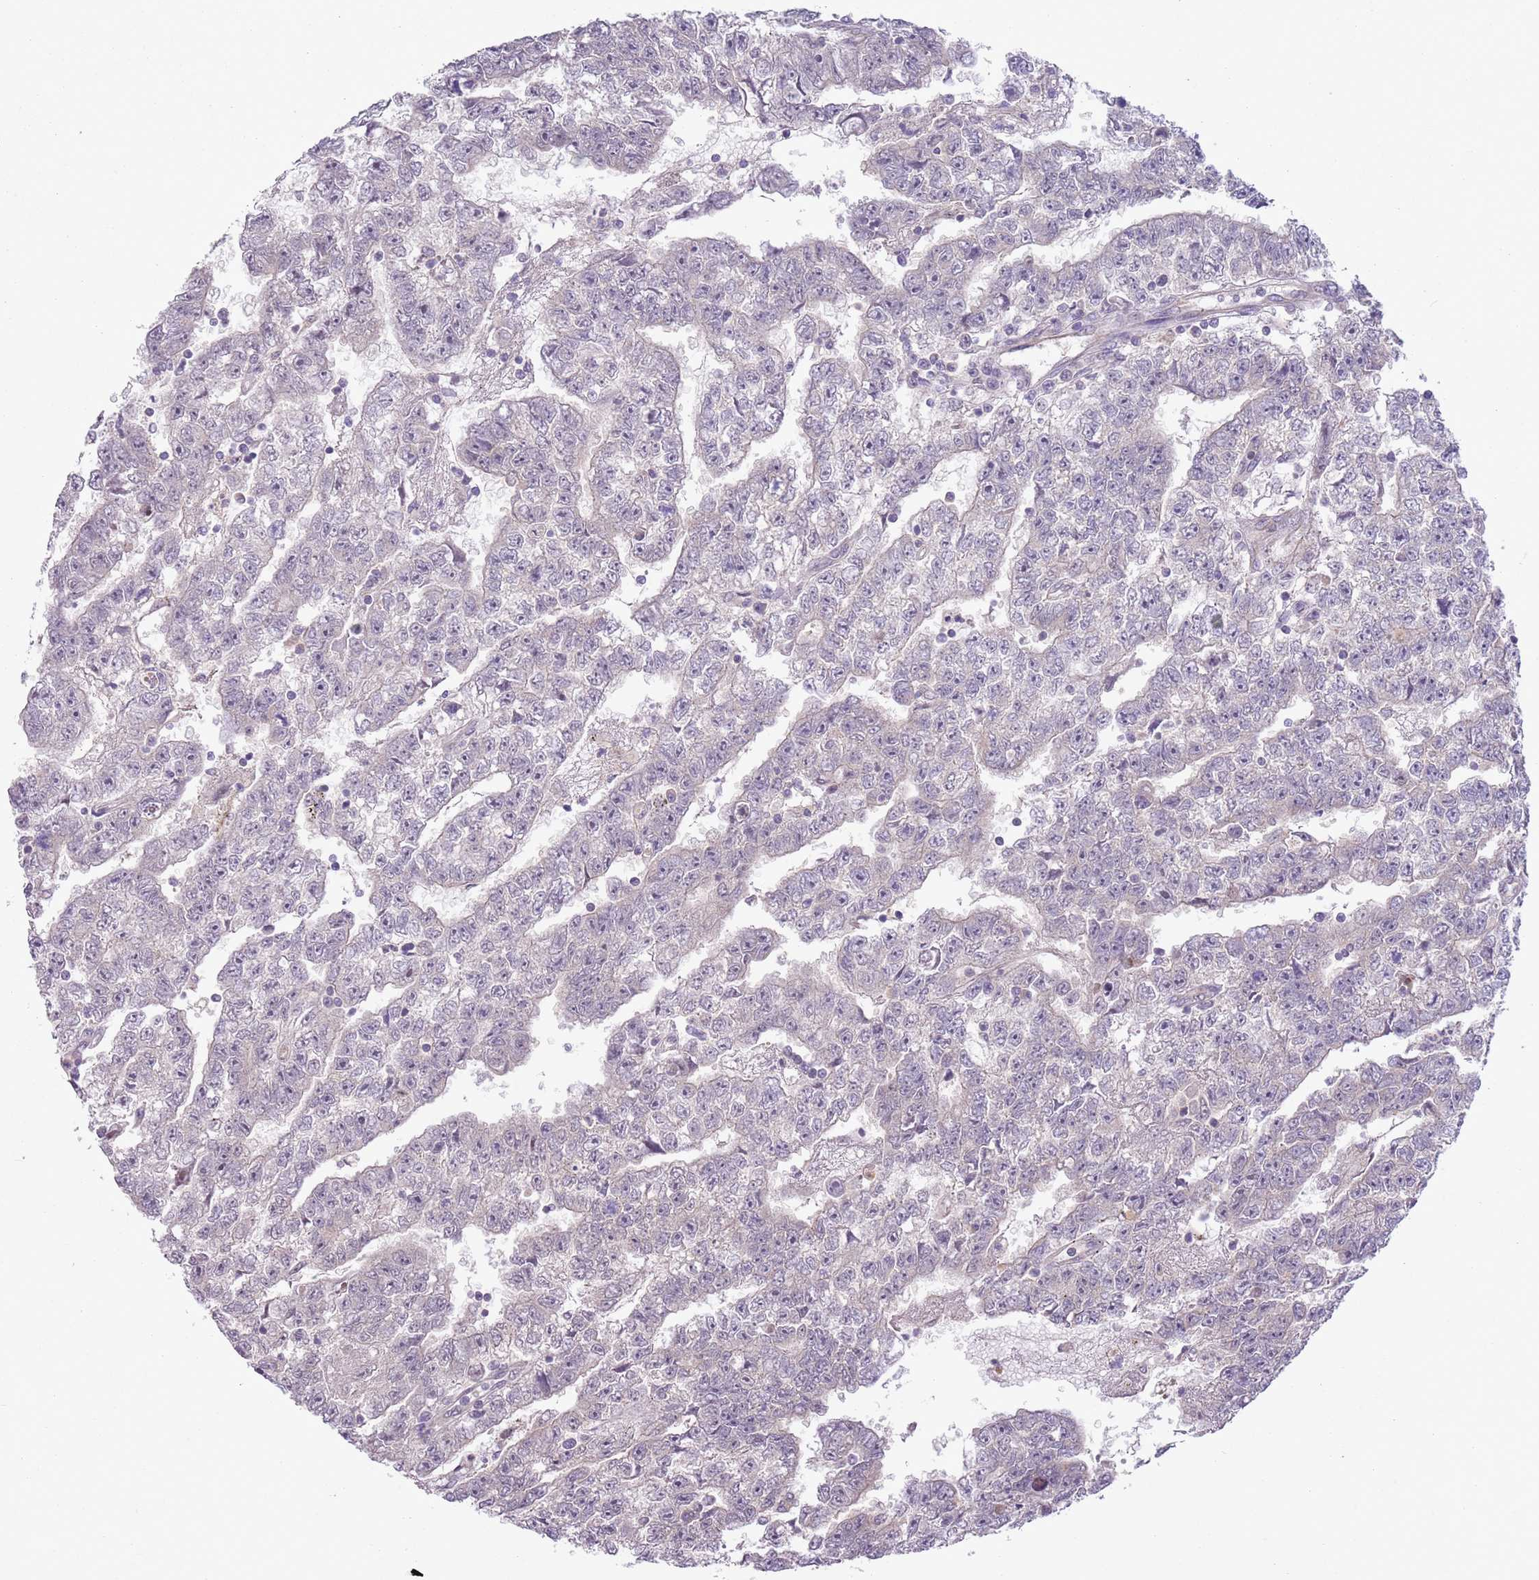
{"staining": {"intensity": "weak", "quantity": "<25%", "location": "cytoplasmic/membranous"}, "tissue": "testis cancer", "cell_type": "Tumor cells", "image_type": "cancer", "snomed": [{"axis": "morphology", "description": "Carcinoma, Embryonal, NOS"}, {"axis": "topography", "description": "Testis"}], "caption": "DAB immunohistochemical staining of human testis cancer demonstrates no significant positivity in tumor cells.", "gene": "SKOR2", "patient": {"sex": "male", "age": 25}}